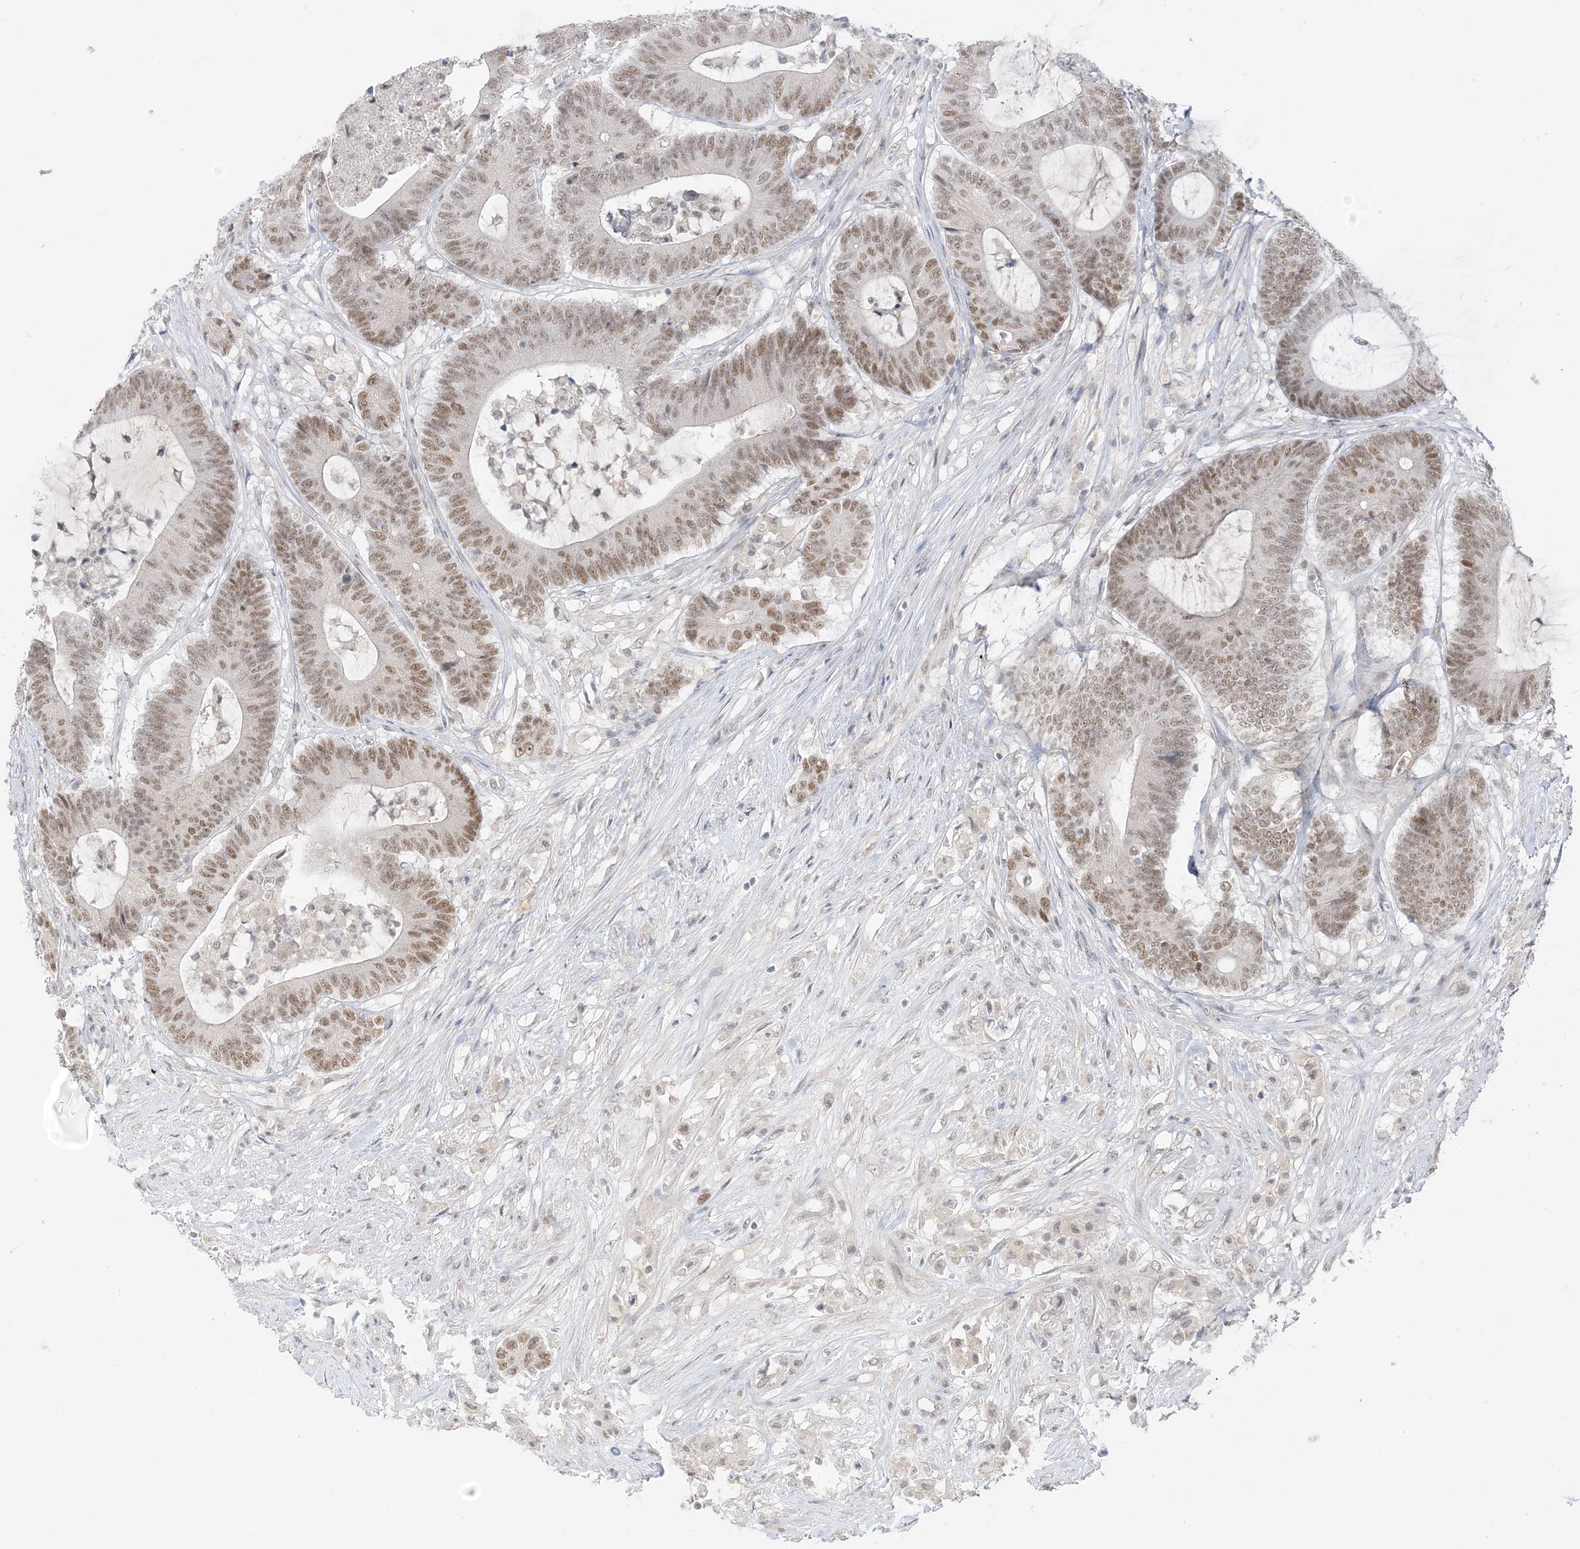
{"staining": {"intensity": "moderate", "quantity": ">75%", "location": "nuclear"}, "tissue": "colorectal cancer", "cell_type": "Tumor cells", "image_type": "cancer", "snomed": [{"axis": "morphology", "description": "Adenocarcinoma, NOS"}, {"axis": "topography", "description": "Colon"}], "caption": "Colorectal cancer was stained to show a protein in brown. There is medium levels of moderate nuclear expression in about >75% of tumor cells. (Stains: DAB (3,3'-diaminobenzidine) in brown, nuclei in blue, Microscopy: brightfield microscopy at high magnification).", "gene": "MSL3", "patient": {"sex": "female", "age": 84}}